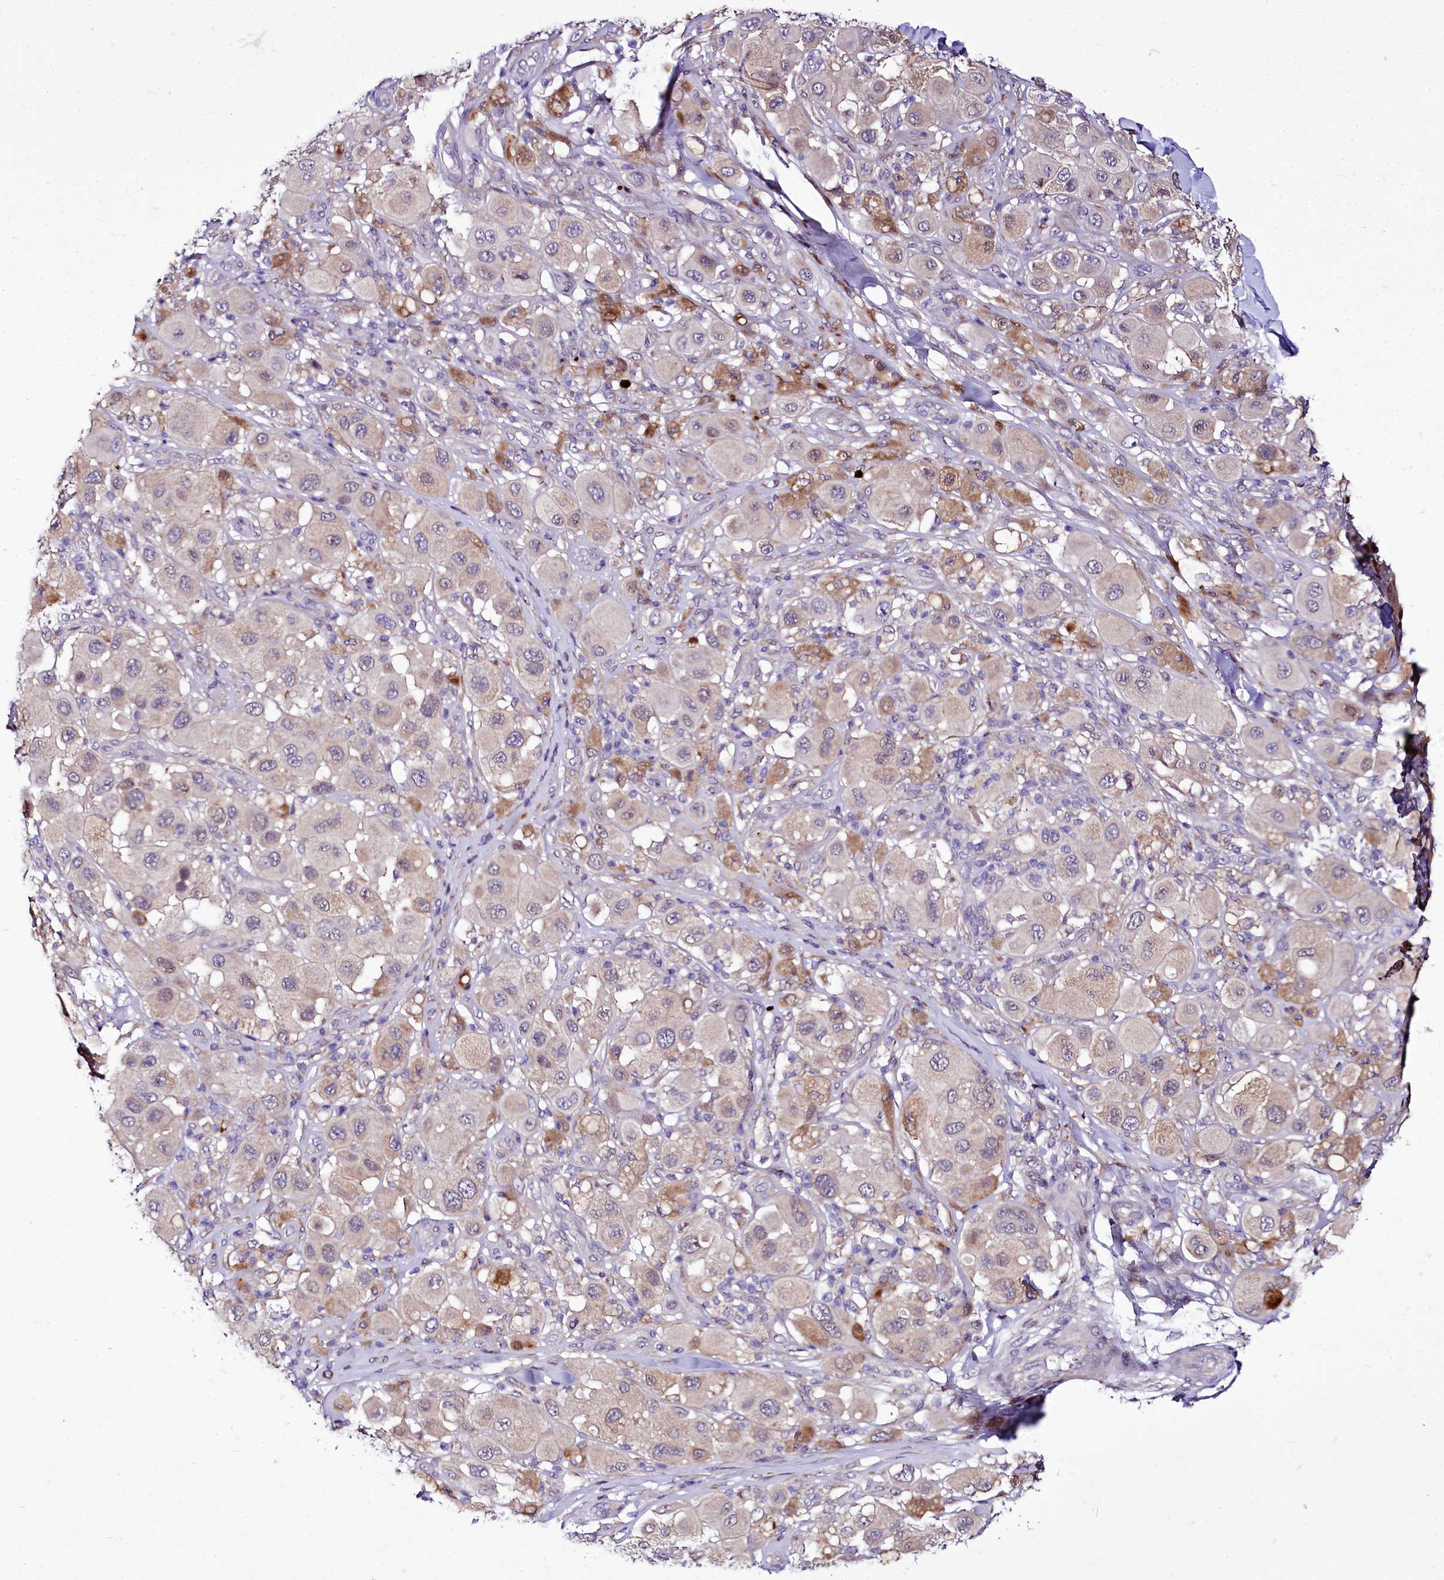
{"staining": {"intensity": "moderate", "quantity": "<25%", "location": "cytoplasmic/membranous"}, "tissue": "melanoma", "cell_type": "Tumor cells", "image_type": "cancer", "snomed": [{"axis": "morphology", "description": "Malignant melanoma, Metastatic site"}, {"axis": "topography", "description": "Skin"}], "caption": "Brown immunohistochemical staining in human malignant melanoma (metastatic site) exhibits moderate cytoplasmic/membranous staining in approximately <25% of tumor cells. (DAB = brown stain, brightfield microscopy at high magnification).", "gene": "ZC3H12C", "patient": {"sex": "male", "age": 41}}